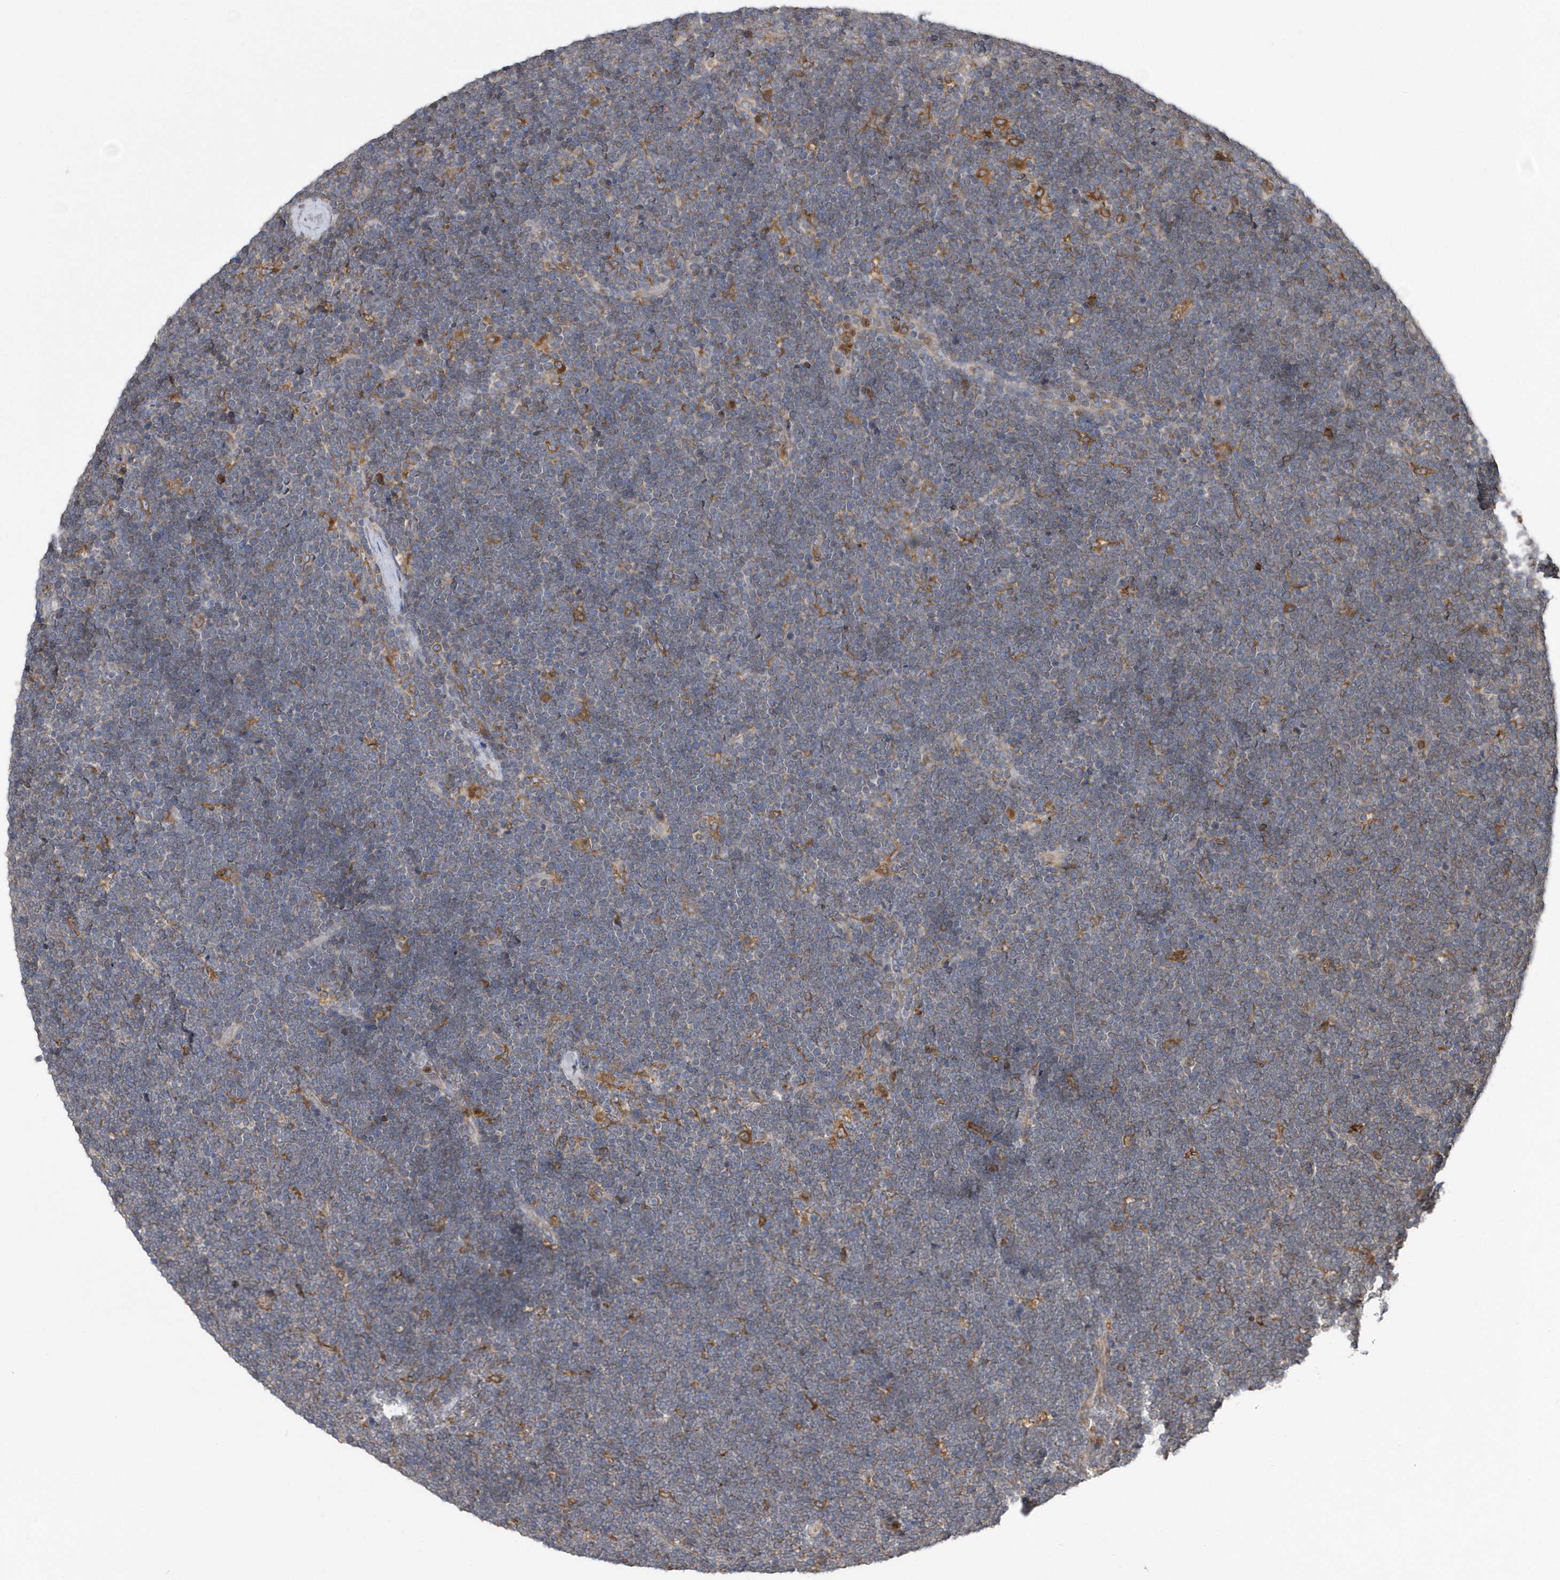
{"staining": {"intensity": "weak", "quantity": "25%-75%", "location": "cytoplasmic/membranous"}, "tissue": "lymphoma", "cell_type": "Tumor cells", "image_type": "cancer", "snomed": [{"axis": "morphology", "description": "Malignant lymphoma, non-Hodgkin's type, High grade"}, {"axis": "topography", "description": "Lymph node"}], "caption": "Immunohistochemical staining of lymphoma reveals weak cytoplasmic/membranous protein staining in about 25%-75% of tumor cells. Nuclei are stained in blue.", "gene": "VAMP7", "patient": {"sex": "male", "age": 13}}